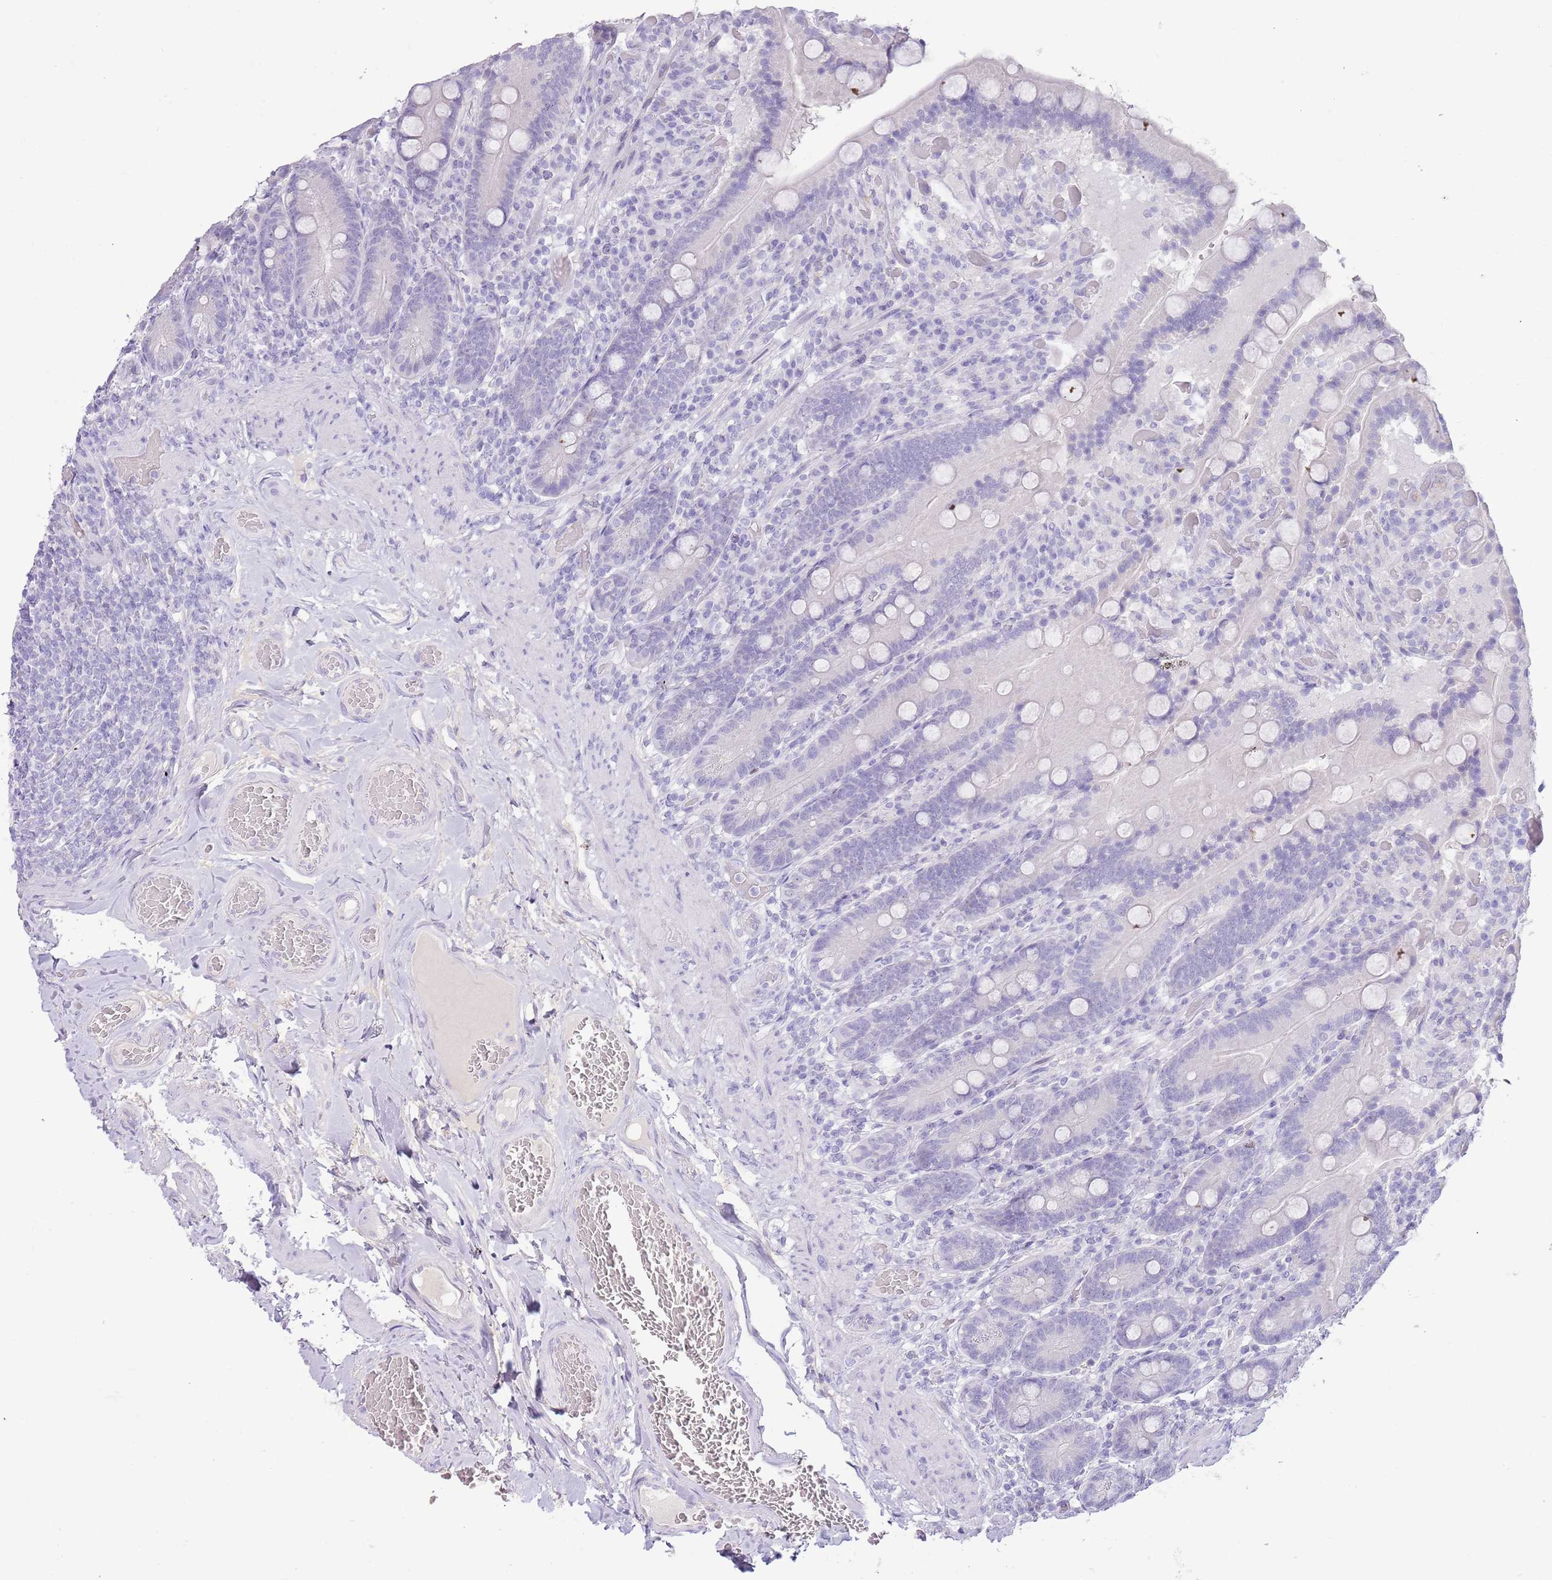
{"staining": {"intensity": "negative", "quantity": "none", "location": "none"}, "tissue": "duodenum", "cell_type": "Glandular cells", "image_type": "normal", "snomed": [{"axis": "morphology", "description": "Normal tissue, NOS"}, {"axis": "topography", "description": "Duodenum"}], "caption": "This is an immunohistochemistry (IHC) histopathology image of unremarkable duodenum. There is no expression in glandular cells.", "gene": "TOX2", "patient": {"sex": "female", "age": 62}}